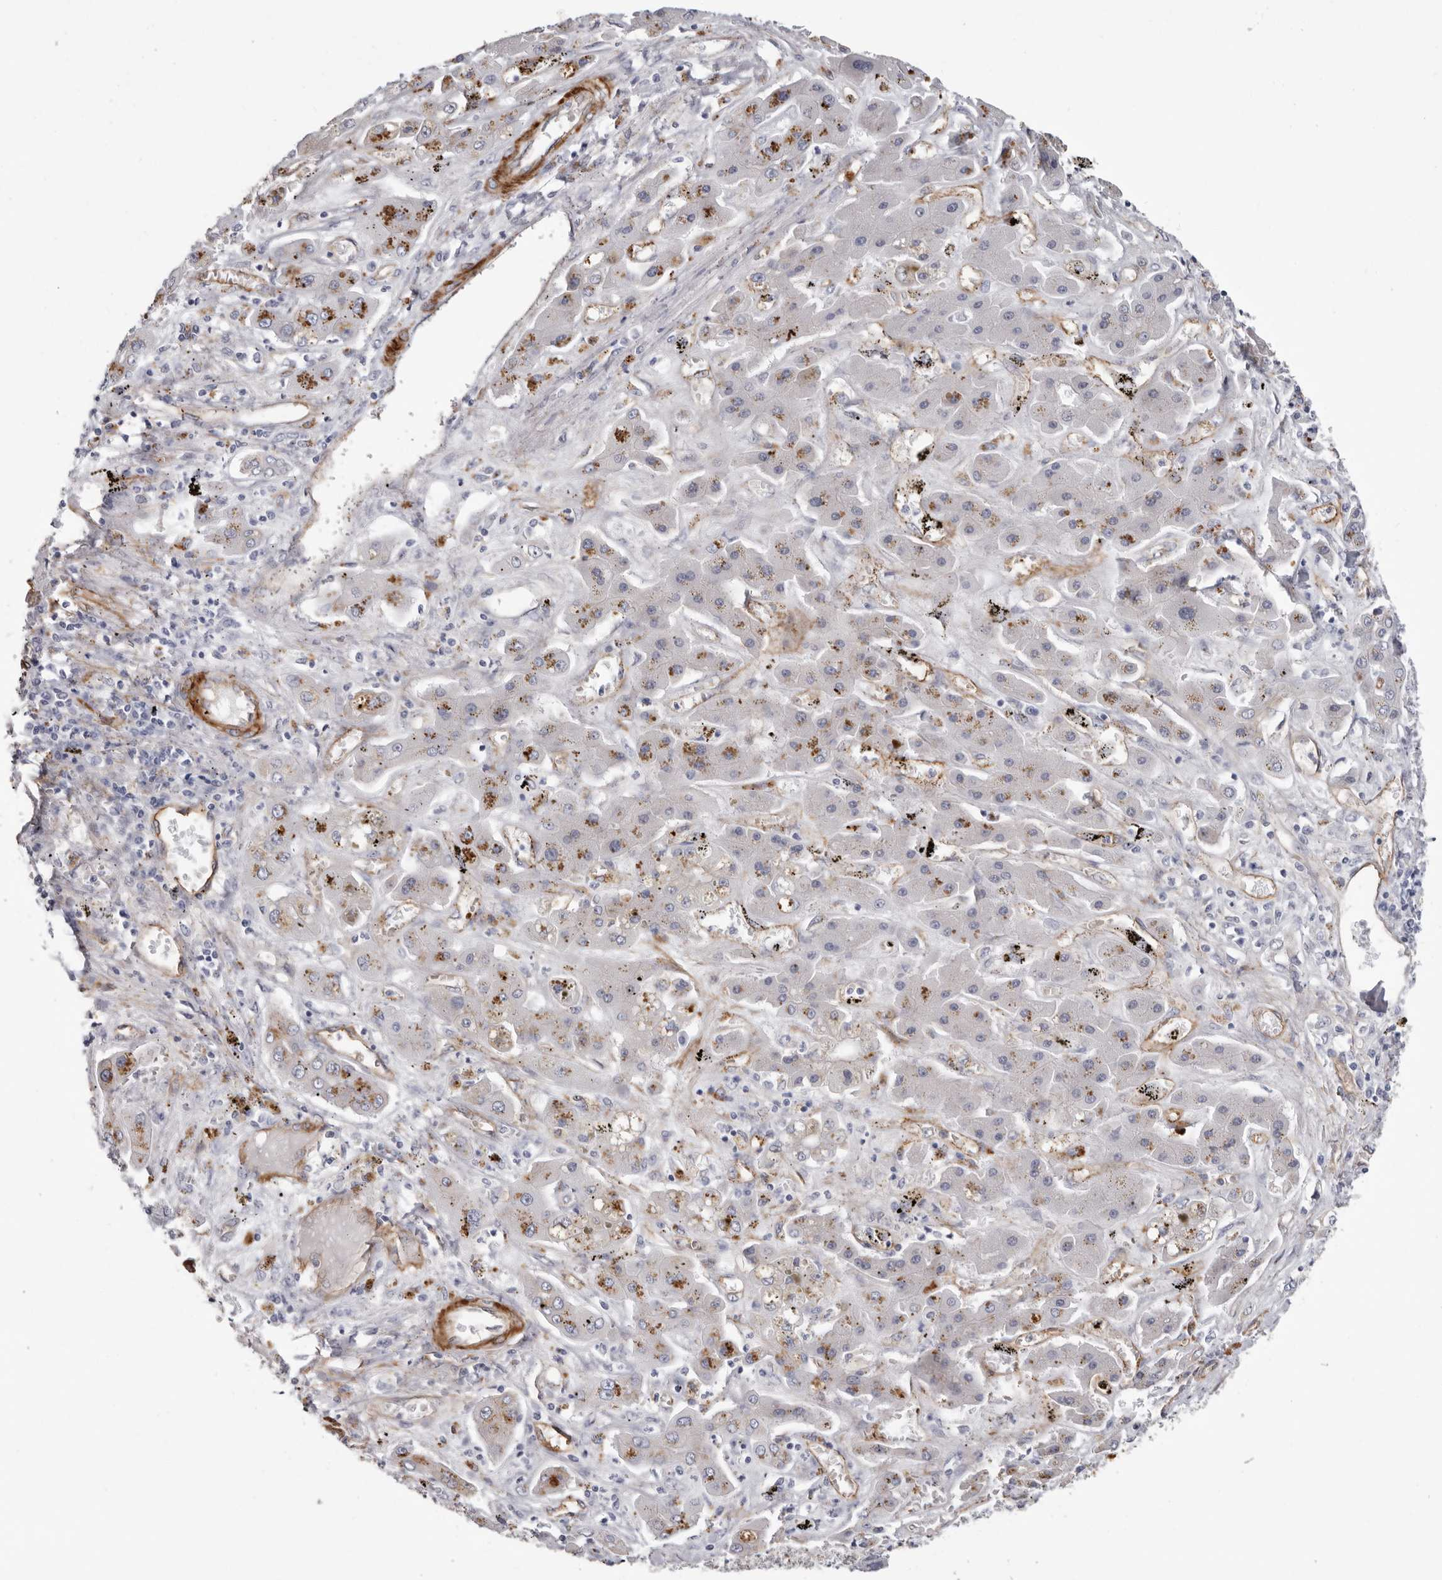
{"staining": {"intensity": "moderate", "quantity": "<25%", "location": "cytoplasmic/membranous"}, "tissue": "liver cancer", "cell_type": "Tumor cells", "image_type": "cancer", "snomed": [{"axis": "morphology", "description": "Cholangiocarcinoma"}, {"axis": "topography", "description": "Liver"}], "caption": "Immunohistochemistry image of neoplastic tissue: human liver cancer stained using immunohistochemistry shows low levels of moderate protein expression localized specifically in the cytoplasmic/membranous of tumor cells, appearing as a cytoplasmic/membranous brown color.", "gene": "ADGRL4", "patient": {"sex": "male", "age": 67}}